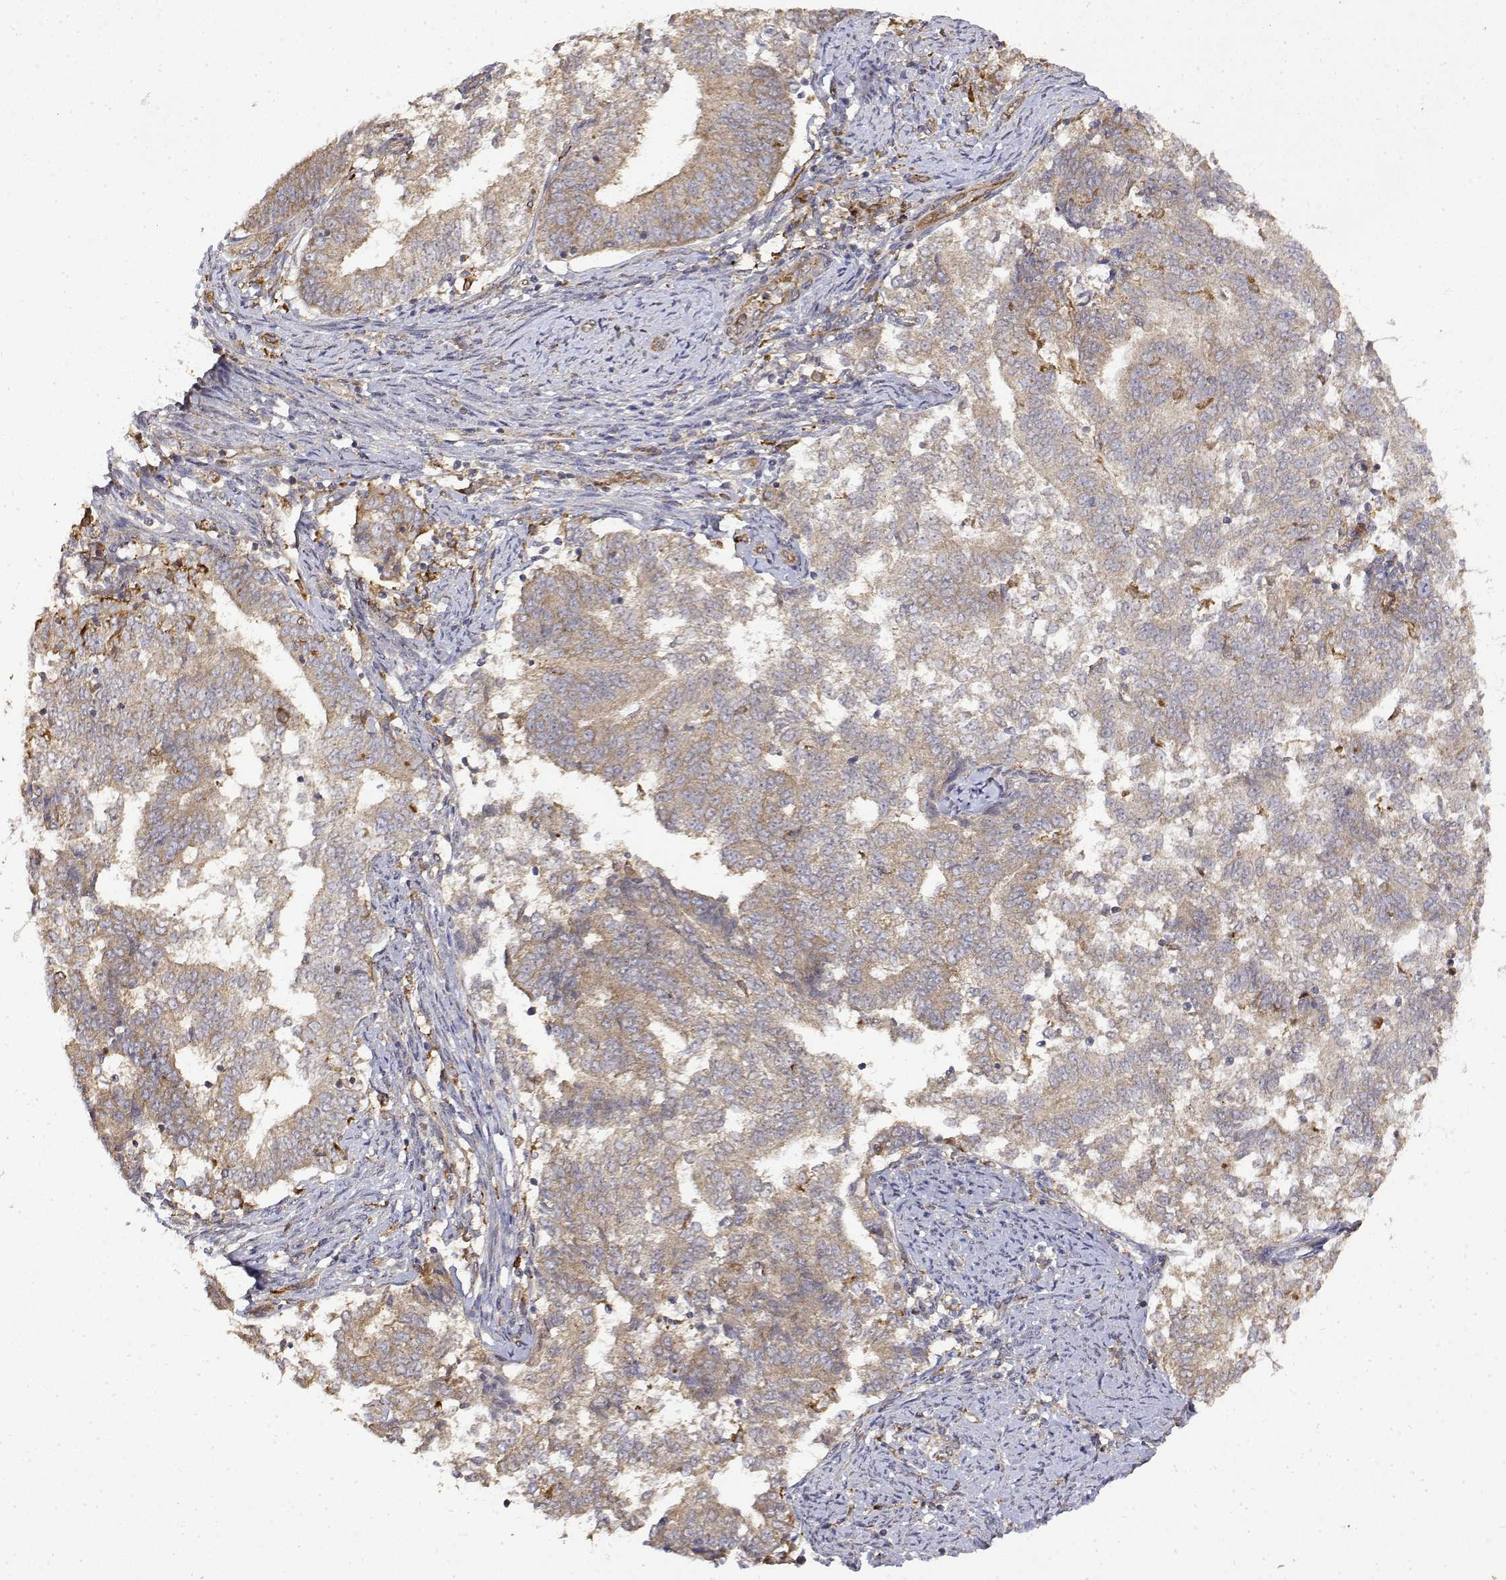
{"staining": {"intensity": "weak", "quantity": ">75%", "location": "cytoplasmic/membranous"}, "tissue": "endometrial cancer", "cell_type": "Tumor cells", "image_type": "cancer", "snomed": [{"axis": "morphology", "description": "Adenocarcinoma, NOS"}, {"axis": "topography", "description": "Endometrium"}], "caption": "Immunohistochemistry (DAB (3,3'-diaminobenzidine)) staining of human endometrial adenocarcinoma shows weak cytoplasmic/membranous protein expression in approximately >75% of tumor cells. The staining was performed using DAB, with brown indicating positive protein expression. Nuclei are stained blue with hematoxylin.", "gene": "PACSIN2", "patient": {"sex": "female", "age": 65}}